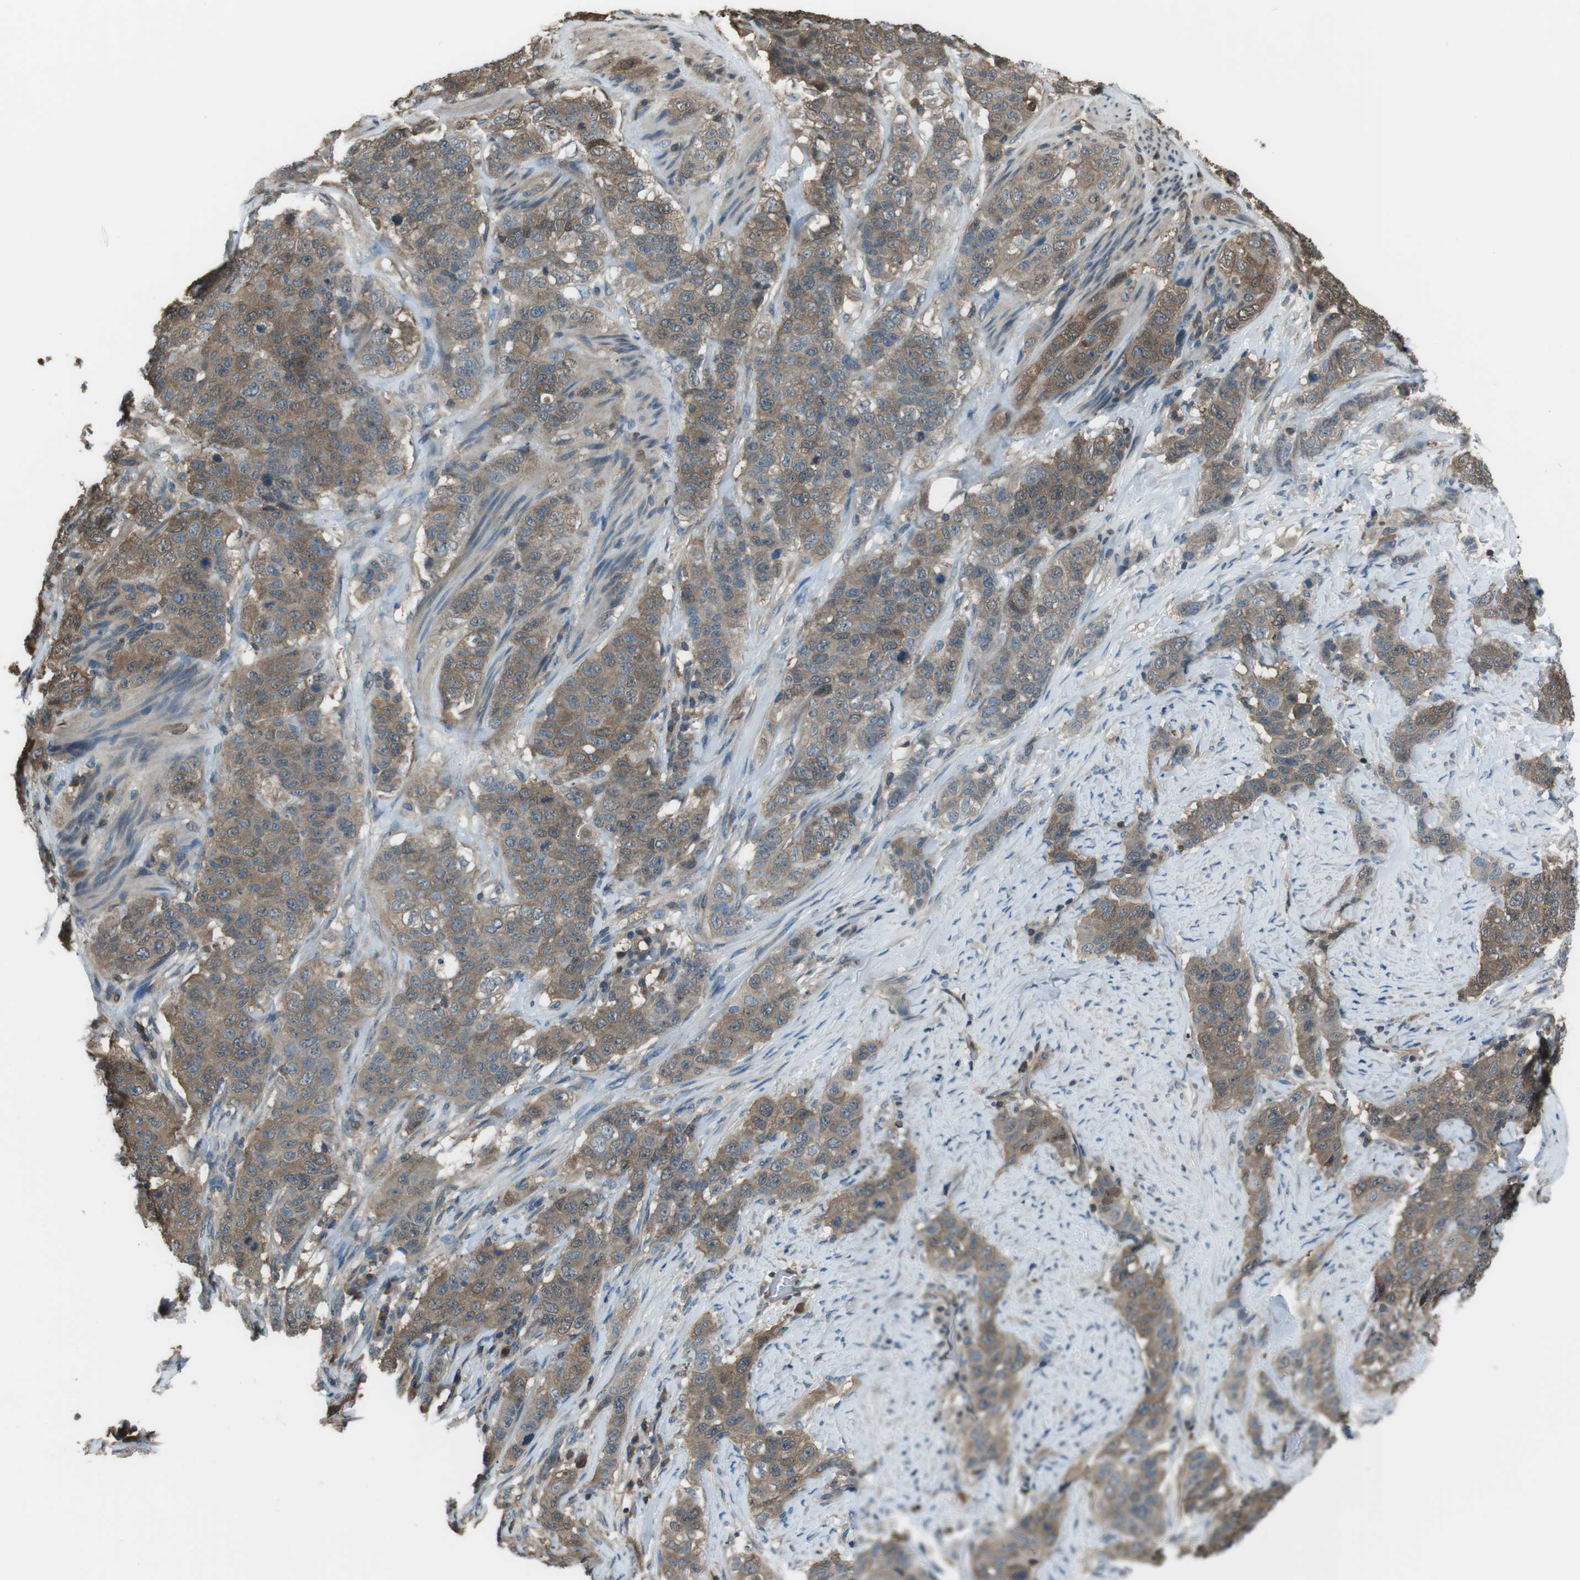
{"staining": {"intensity": "weak", "quantity": ">75%", "location": "cytoplasmic/membranous,nuclear"}, "tissue": "stomach cancer", "cell_type": "Tumor cells", "image_type": "cancer", "snomed": [{"axis": "morphology", "description": "Adenocarcinoma, NOS"}, {"axis": "topography", "description": "Stomach"}], "caption": "Immunohistochemistry (IHC) of stomach cancer reveals low levels of weak cytoplasmic/membranous and nuclear staining in about >75% of tumor cells. The staining was performed using DAB (3,3'-diaminobenzidine), with brown indicating positive protein expression. Nuclei are stained blue with hematoxylin.", "gene": "TWSG1", "patient": {"sex": "male", "age": 48}}